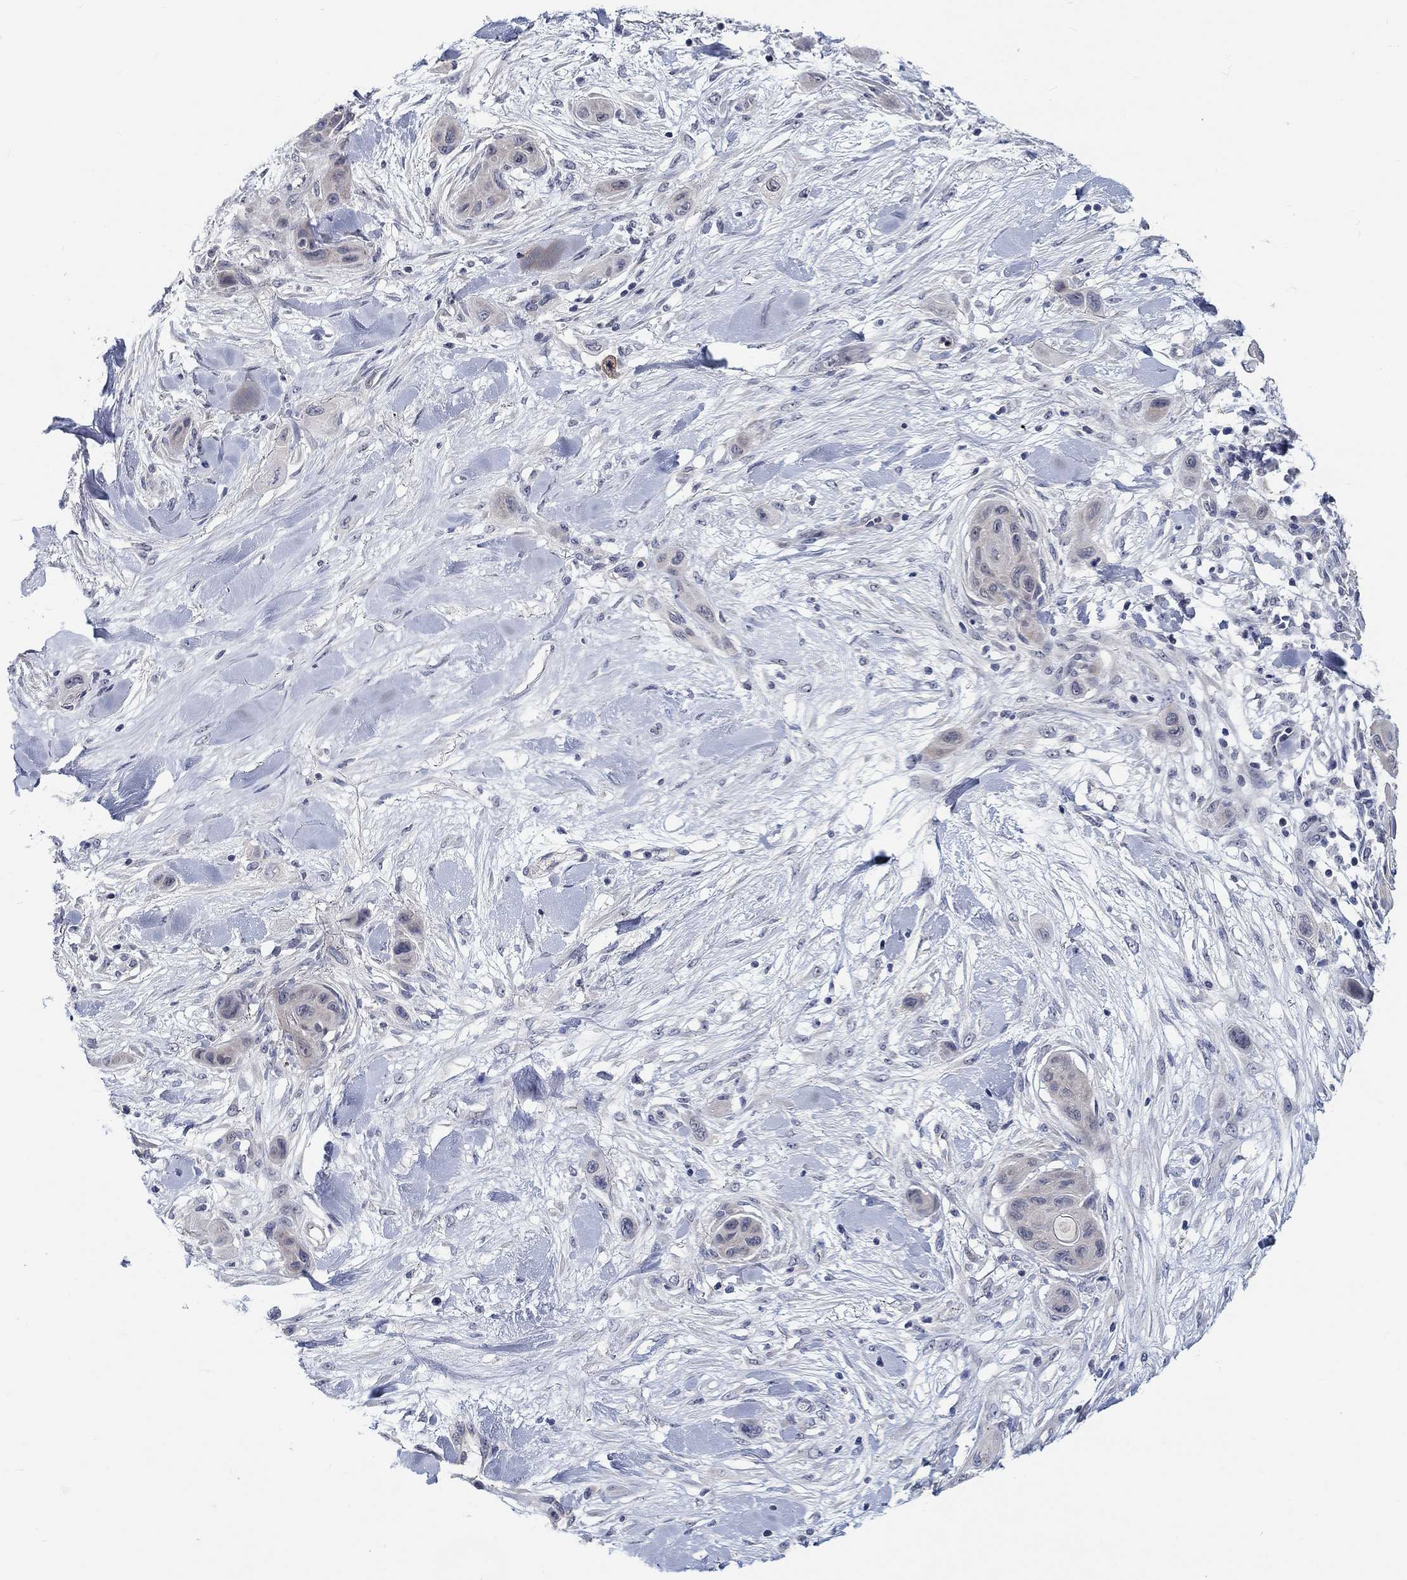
{"staining": {"intensity": "negative", "quantity": "none", "location": "none"}, "tissue": "skin cancer", "cell_type": "Tumor cells", "image_type": "cancer", "snomed": [{"axis": "morphology", "description": "Squamous cell carcinoma, NOS"}, {"axis": "topography", "description": "Skin"}], "caption": "The micrograph demonstrates no significant staining in tumor cells of skin squamous cell carcinoma. Brightfield microscopy of IHC stained with DAB (3,3'-diaminobenzidine) (brown) and hematoxylin (blue), captured at high magnification.", "gene": "SMIM18", "patient": {"sex": "male", "age": 79}}